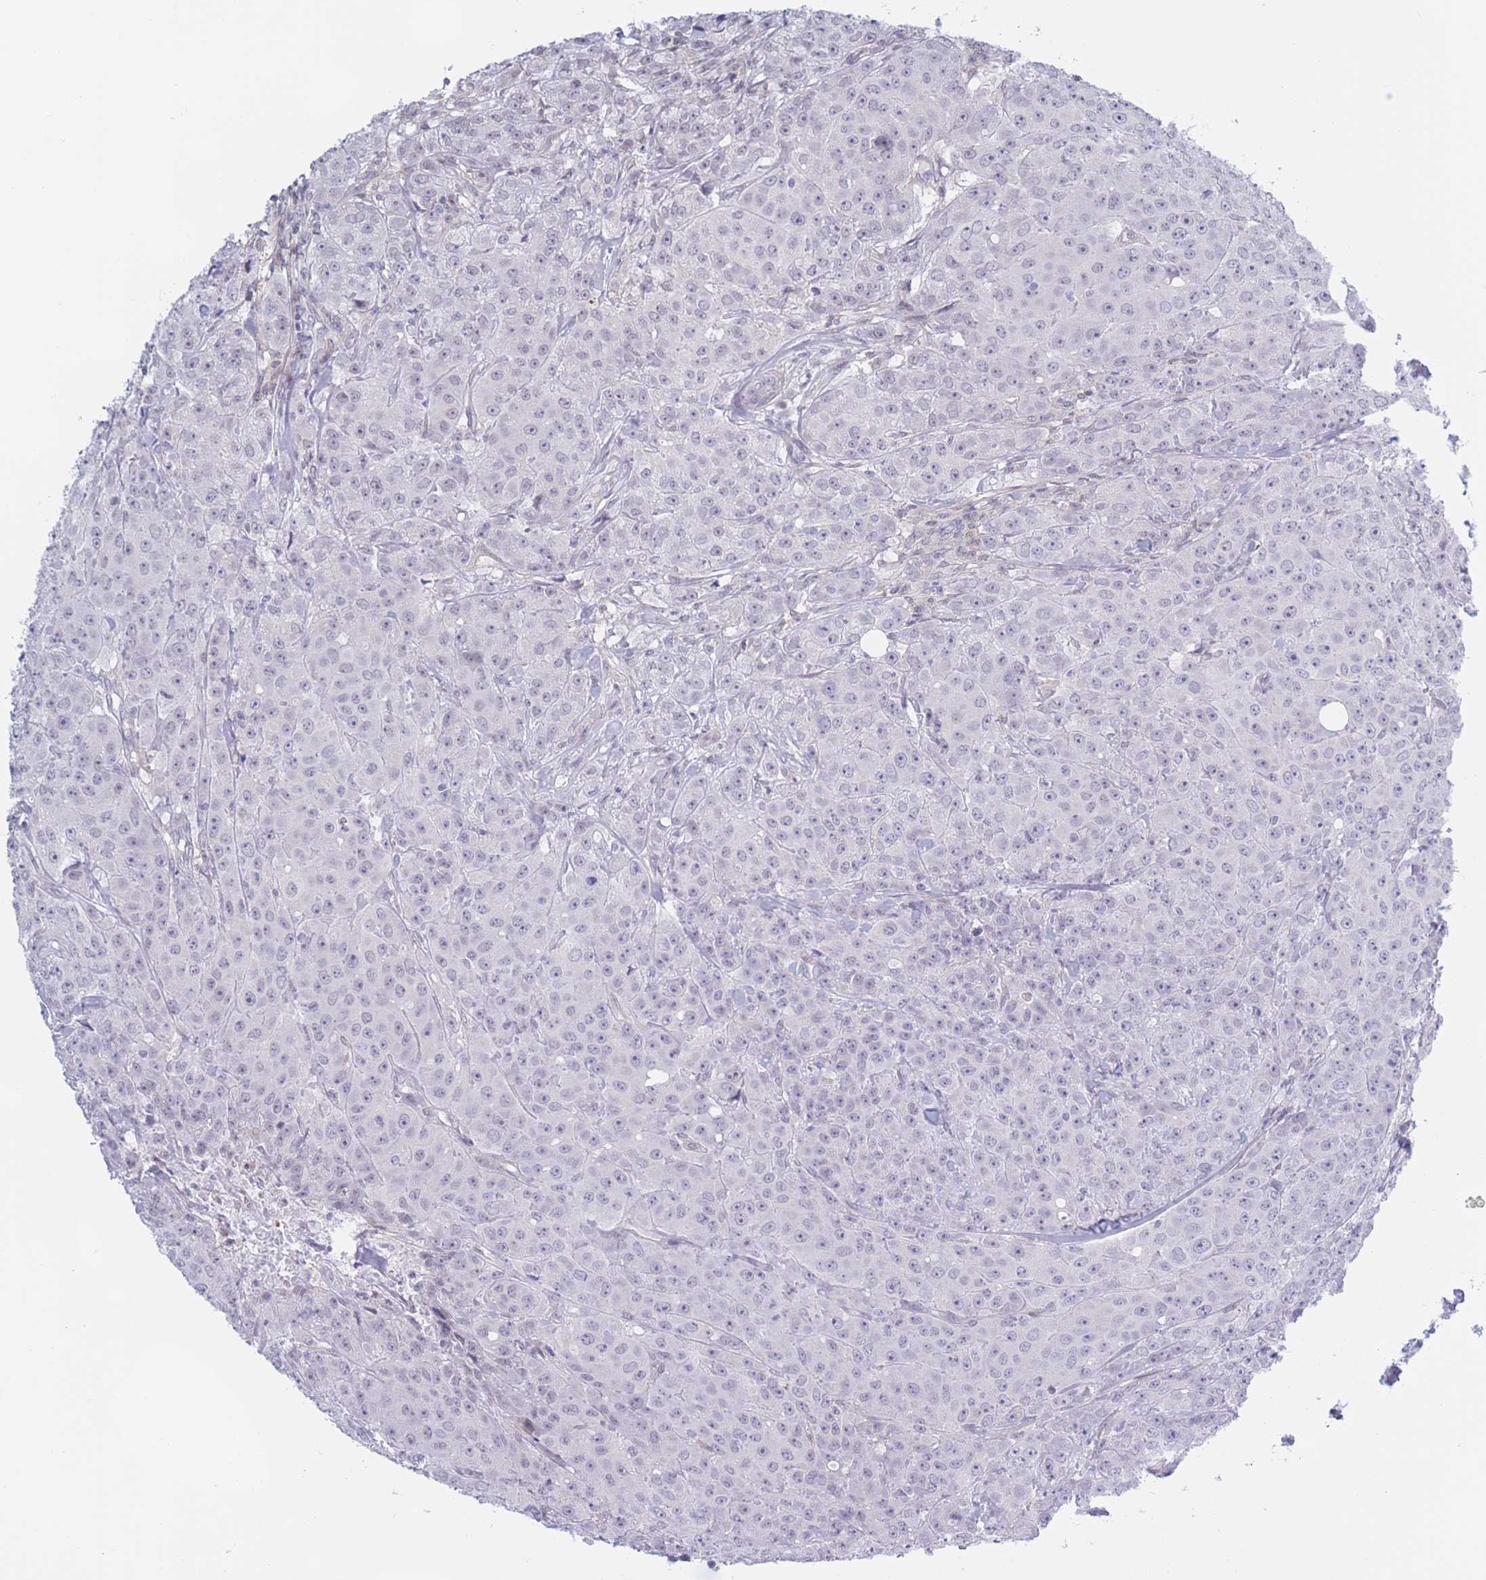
{"staining": {"intensity": "negative", "quantity": "none", "location": "none"}, "tissue": "breast cancer", "cell_type": "Tumor cells", "image_type": "cancer", "snomed": [{"axis": "morphology", "description": "Duct carcinoma"}, {"axis": "topography", "description": "Breast"}], "caption": "This is a image of immunohistochemistry (IHC) staining of breast cancer (intraductal carcinoma), which shows no positivity in tumor cells.", "gene": "PODXL", "patient": {"sex": "female", "age": 43}}